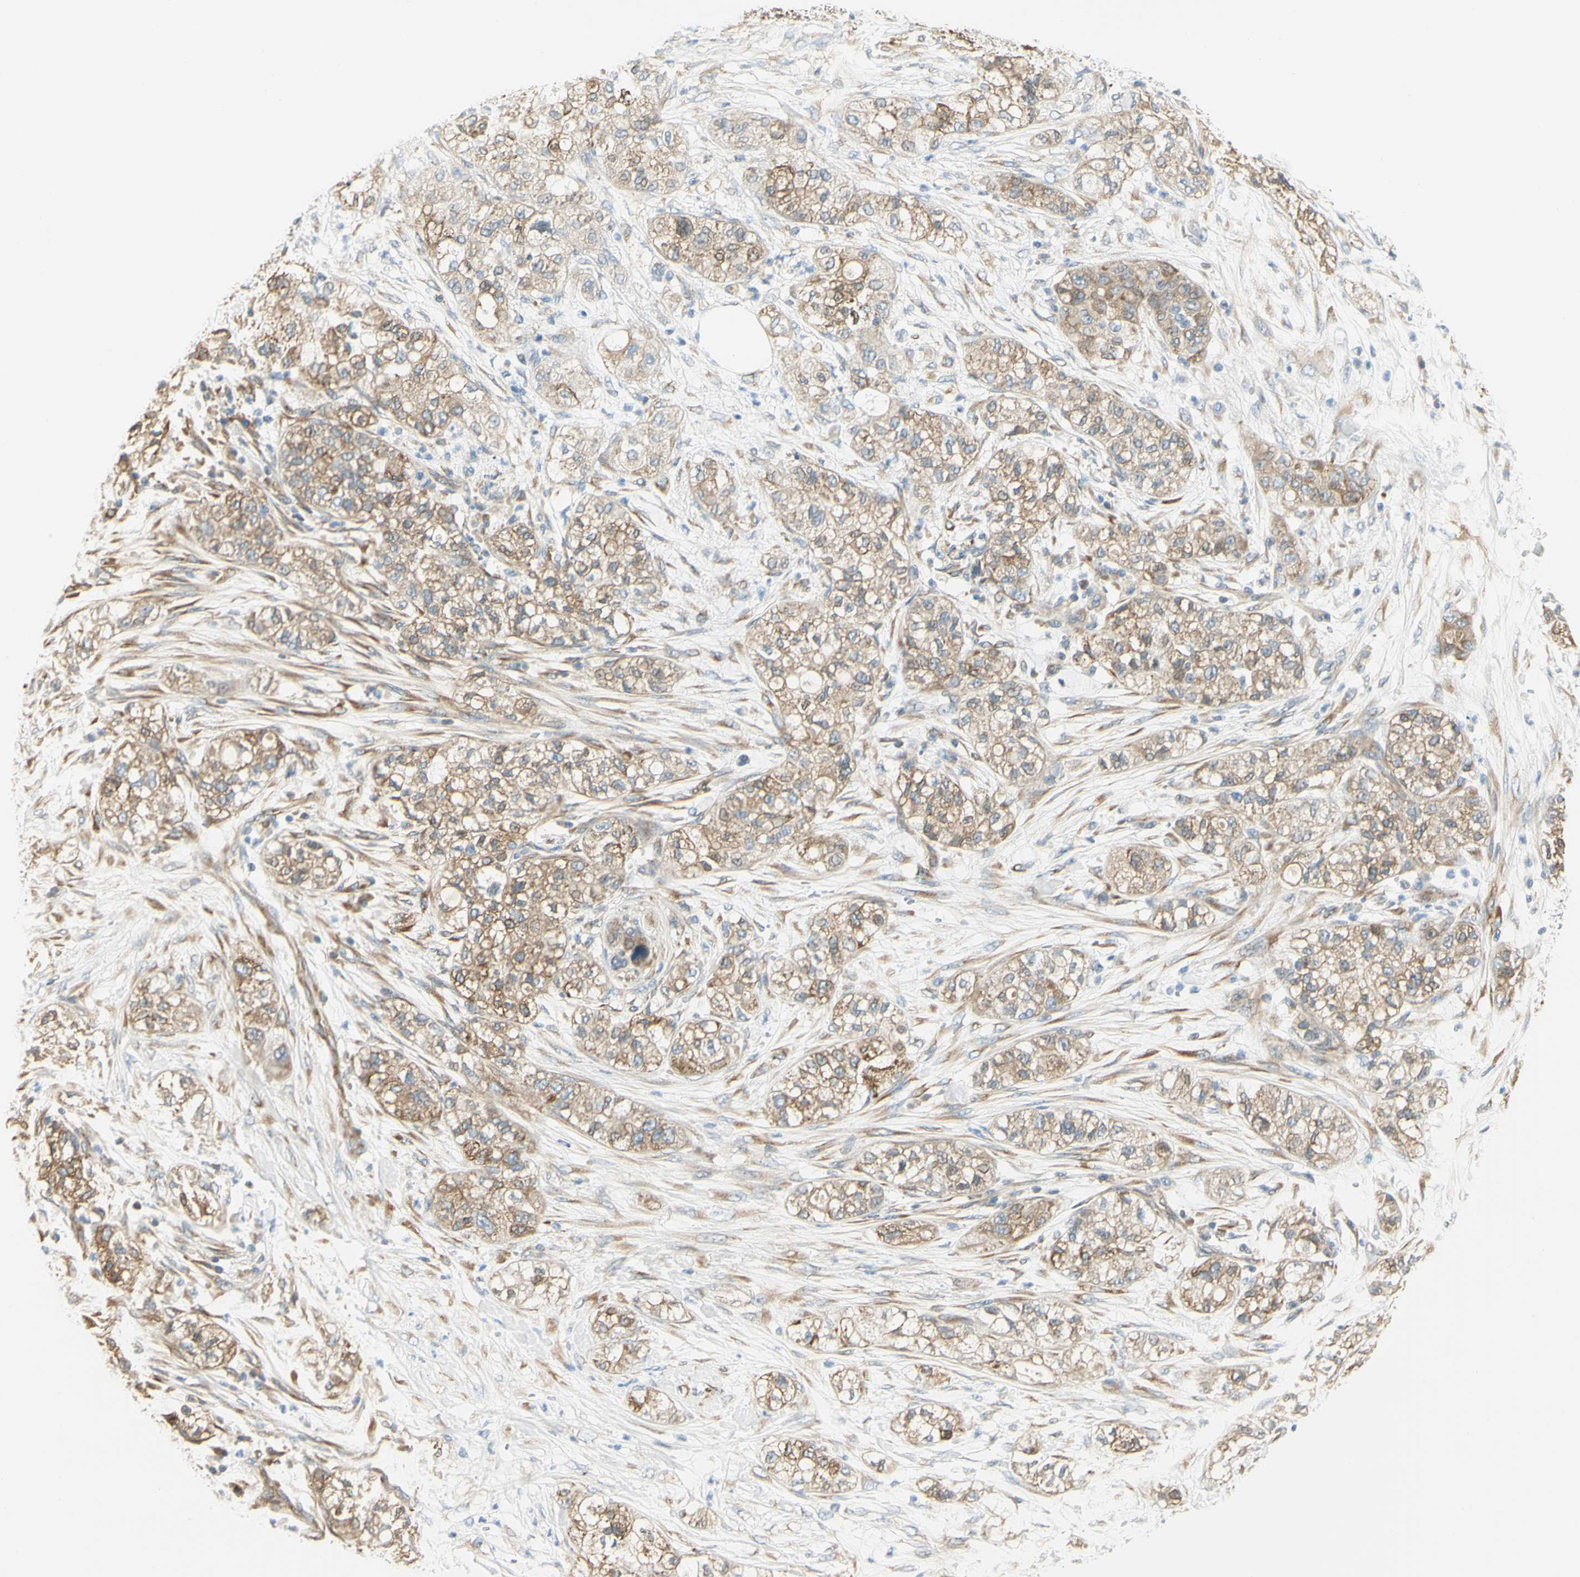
{"staining": {"intensity": "weak", "quantity": ">75%", "location": "cytoplasmic/membranous"}, "tissue": "pancreatic cancer", "cell_type": "Tumor cells", "image_type": "cancer", "snomed": [{"axis": "morphology", "description": "Adenocarcinoma, NOS"}, {"axis": "topography", "description": "Pancreas"}], "caption": "Immunohistochemical staining of pancreatic cancer (adenocarcinoma) exhibits low levels of weak cytoplasmic/membranous protein positivity in about >75% of tumor cells.", "gene": "IGDCC4", "patient": {"sex": "female", "age": 78}}